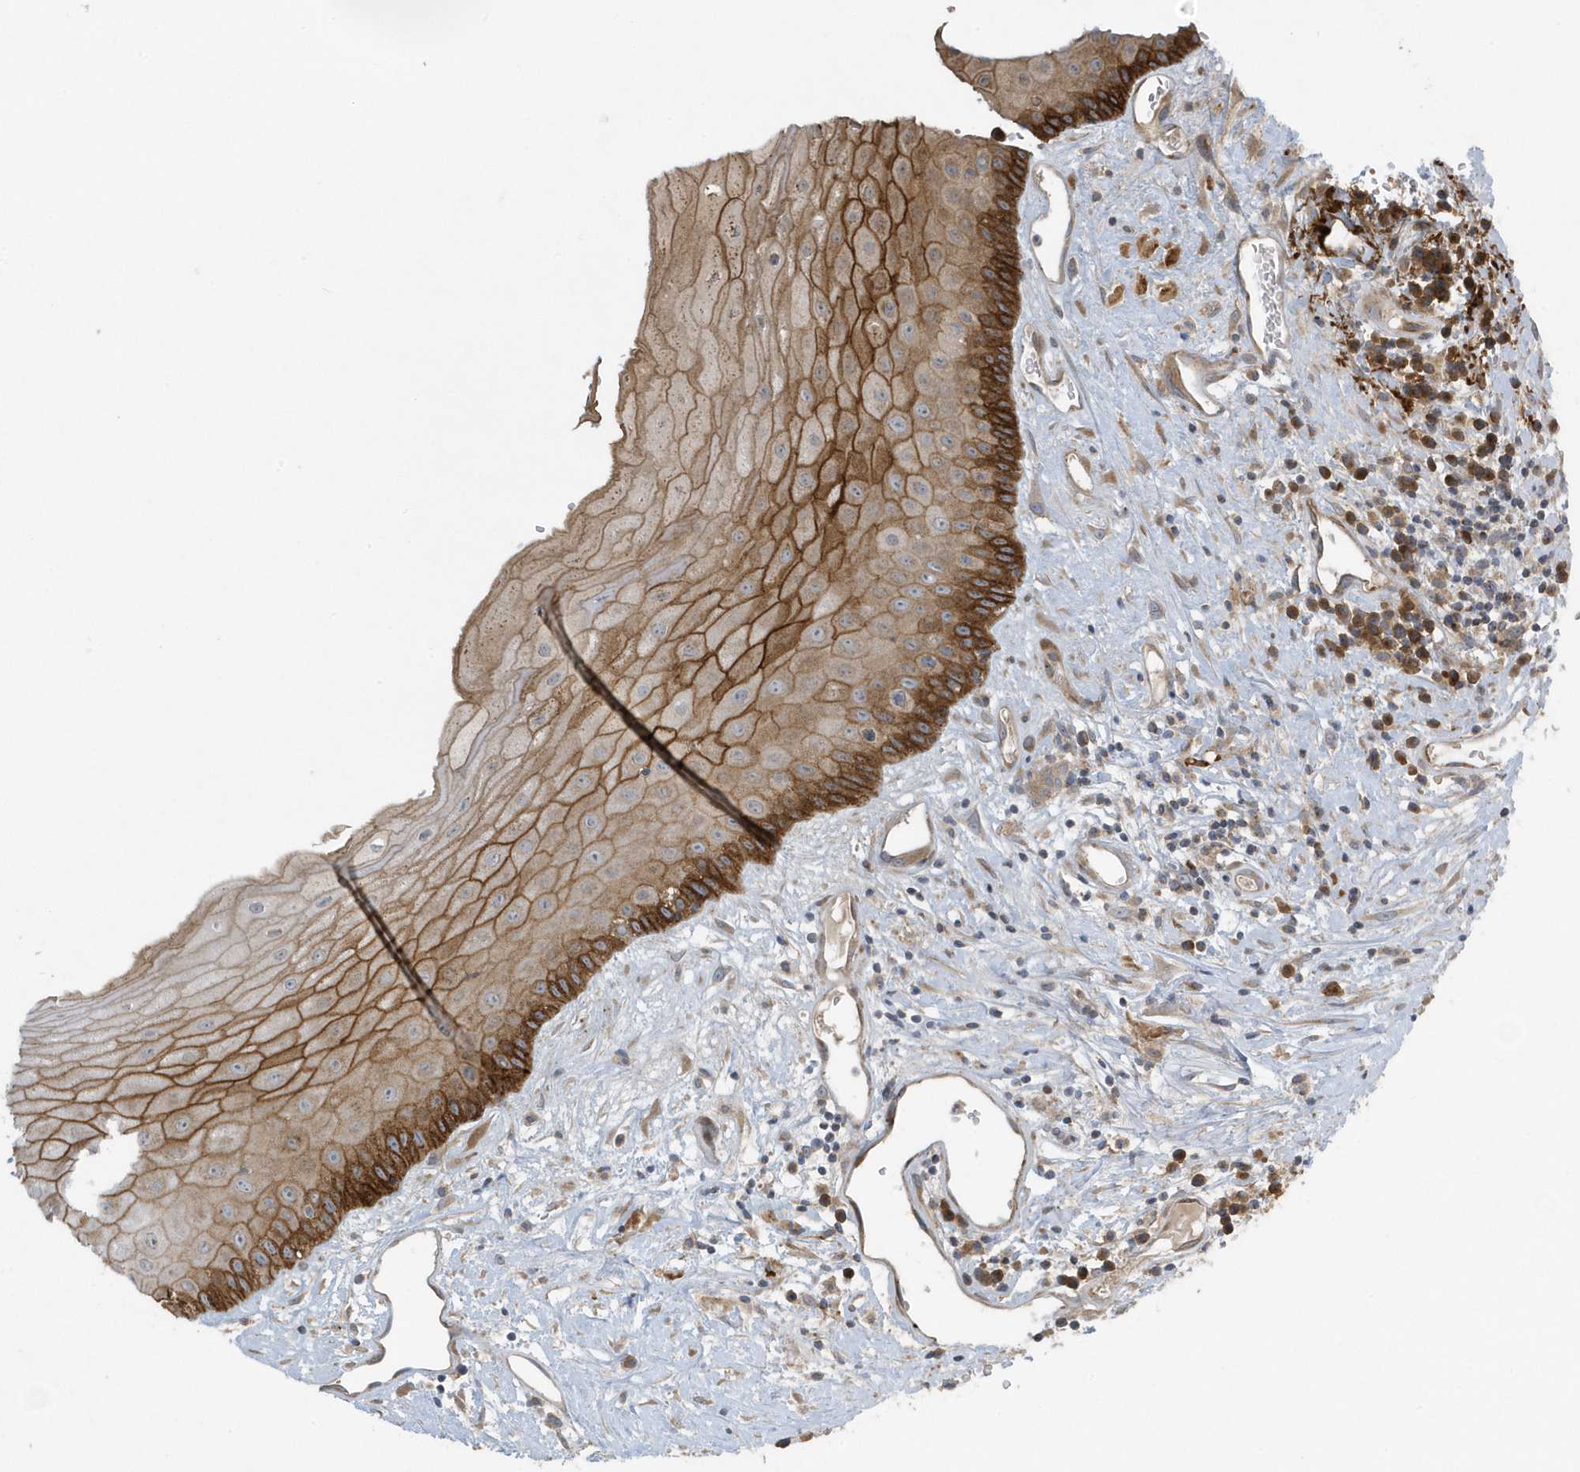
{"staining": {"intensity": "strong", "quantity": "25%-75%", "location": "cytoplasmic/membranous"}, "tissue": "oral mucosa", "cell_type": "Squamous epithelial cells", "image_type": "normal", "snomed": [{"axis": "morphology", "description": "Normal tissue, NOS"}, {"axis": "topography", "description": "Oral tissue"}], "caption": "Immunohistochemistry (IHC) of normal oral mucosa exhibits high levels of strong cytoplasmic/membranous expression in approximately 25%-75% of squamous epithelial cells.", "gene": "SLC38A2", "patient": {"sex": "female", "age": 76}}